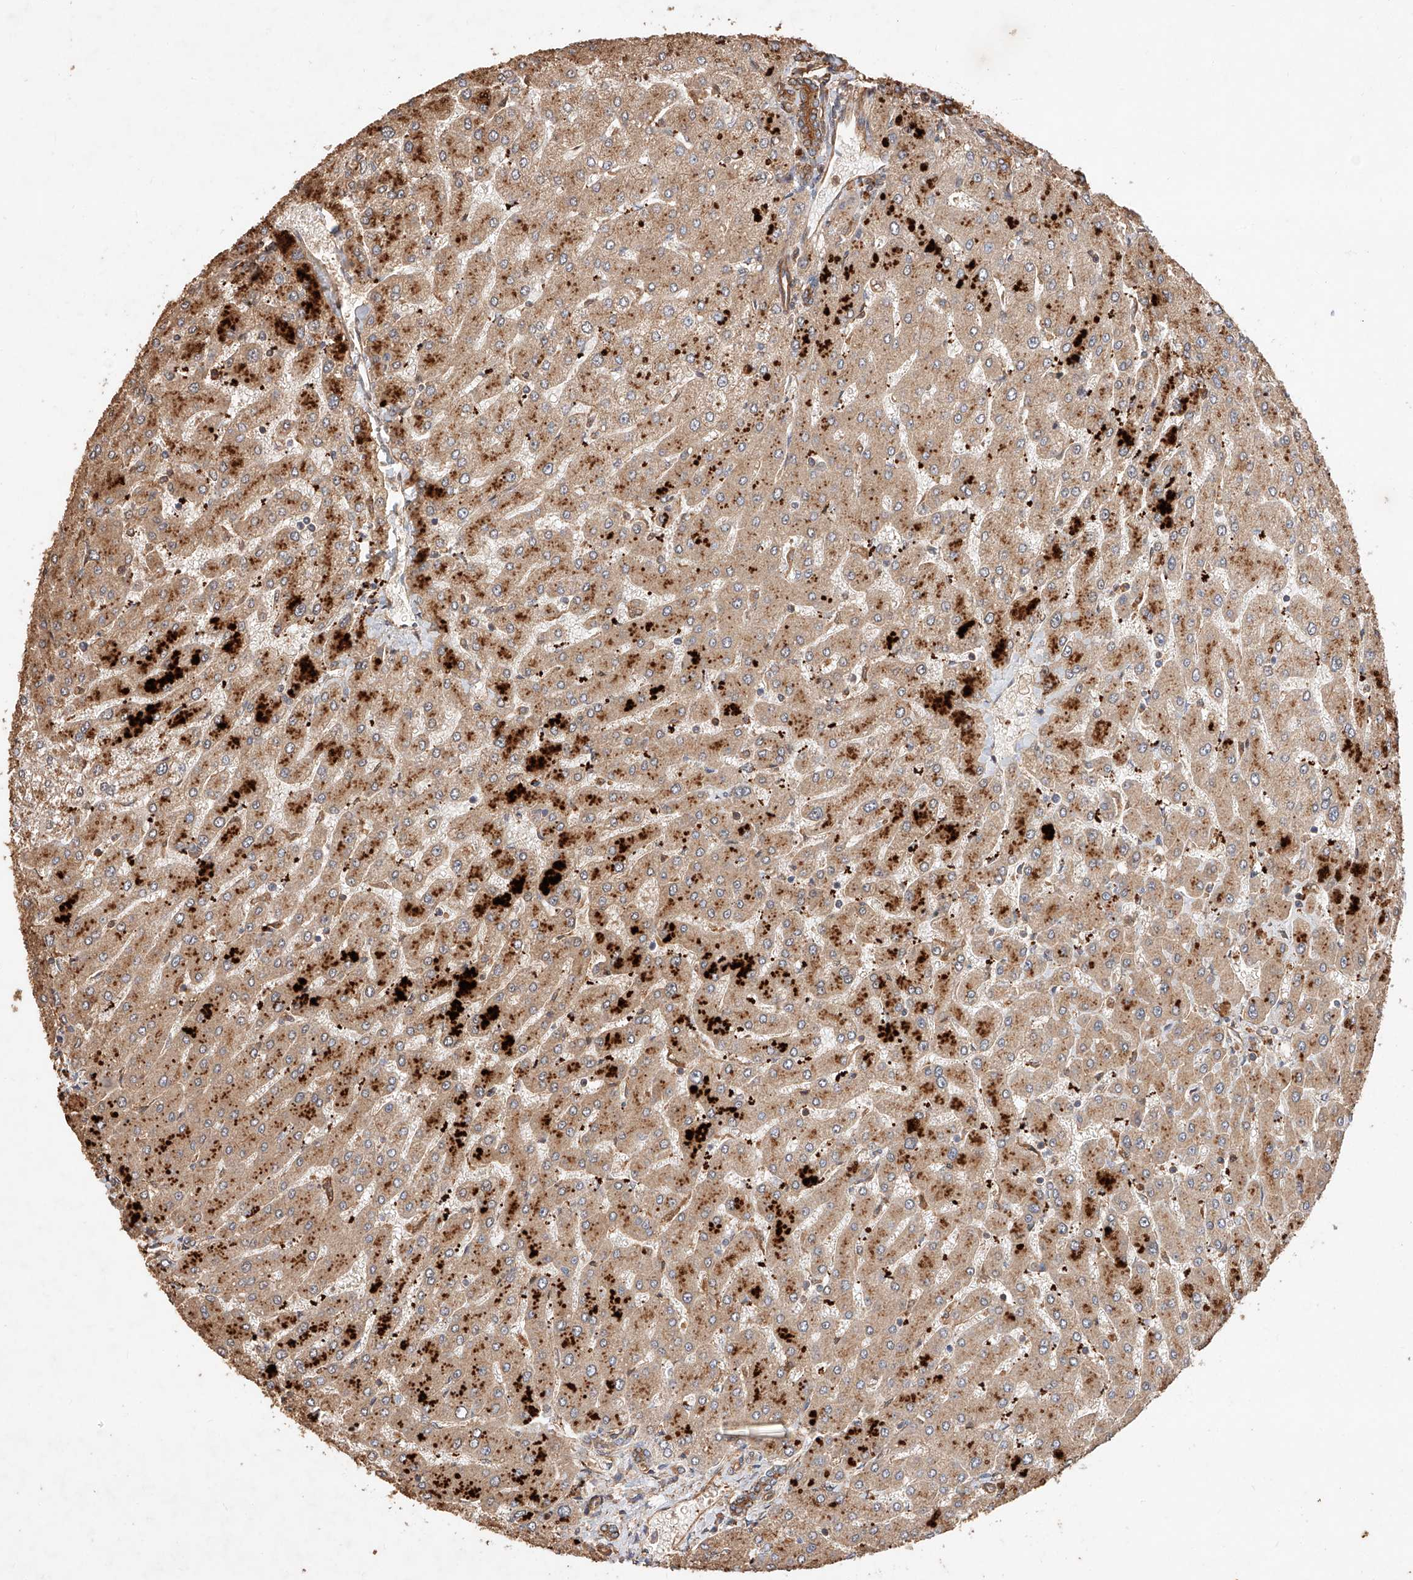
{"staining": {"intensity": "moderate", "quantity": ">75%", "location": "cytoplasmic/membranous"}, "tissue": "liver", "cell_type": "Cholangiocytes", "image_type": "normal", "snomed": [{"axis": "morphology", "description": "Normal tissue, NOS"}, {"axis": "topography", "description": "Liver"}], "caption": "Immunohistochemistry (IHC) of normal human liver demonstrates medium levels of moderate cytoplasmic/membranous staining in approximately >75% of cholangiocytes.", "gene": "GHDC", "patient": {"sex": "male", "age": 55}}